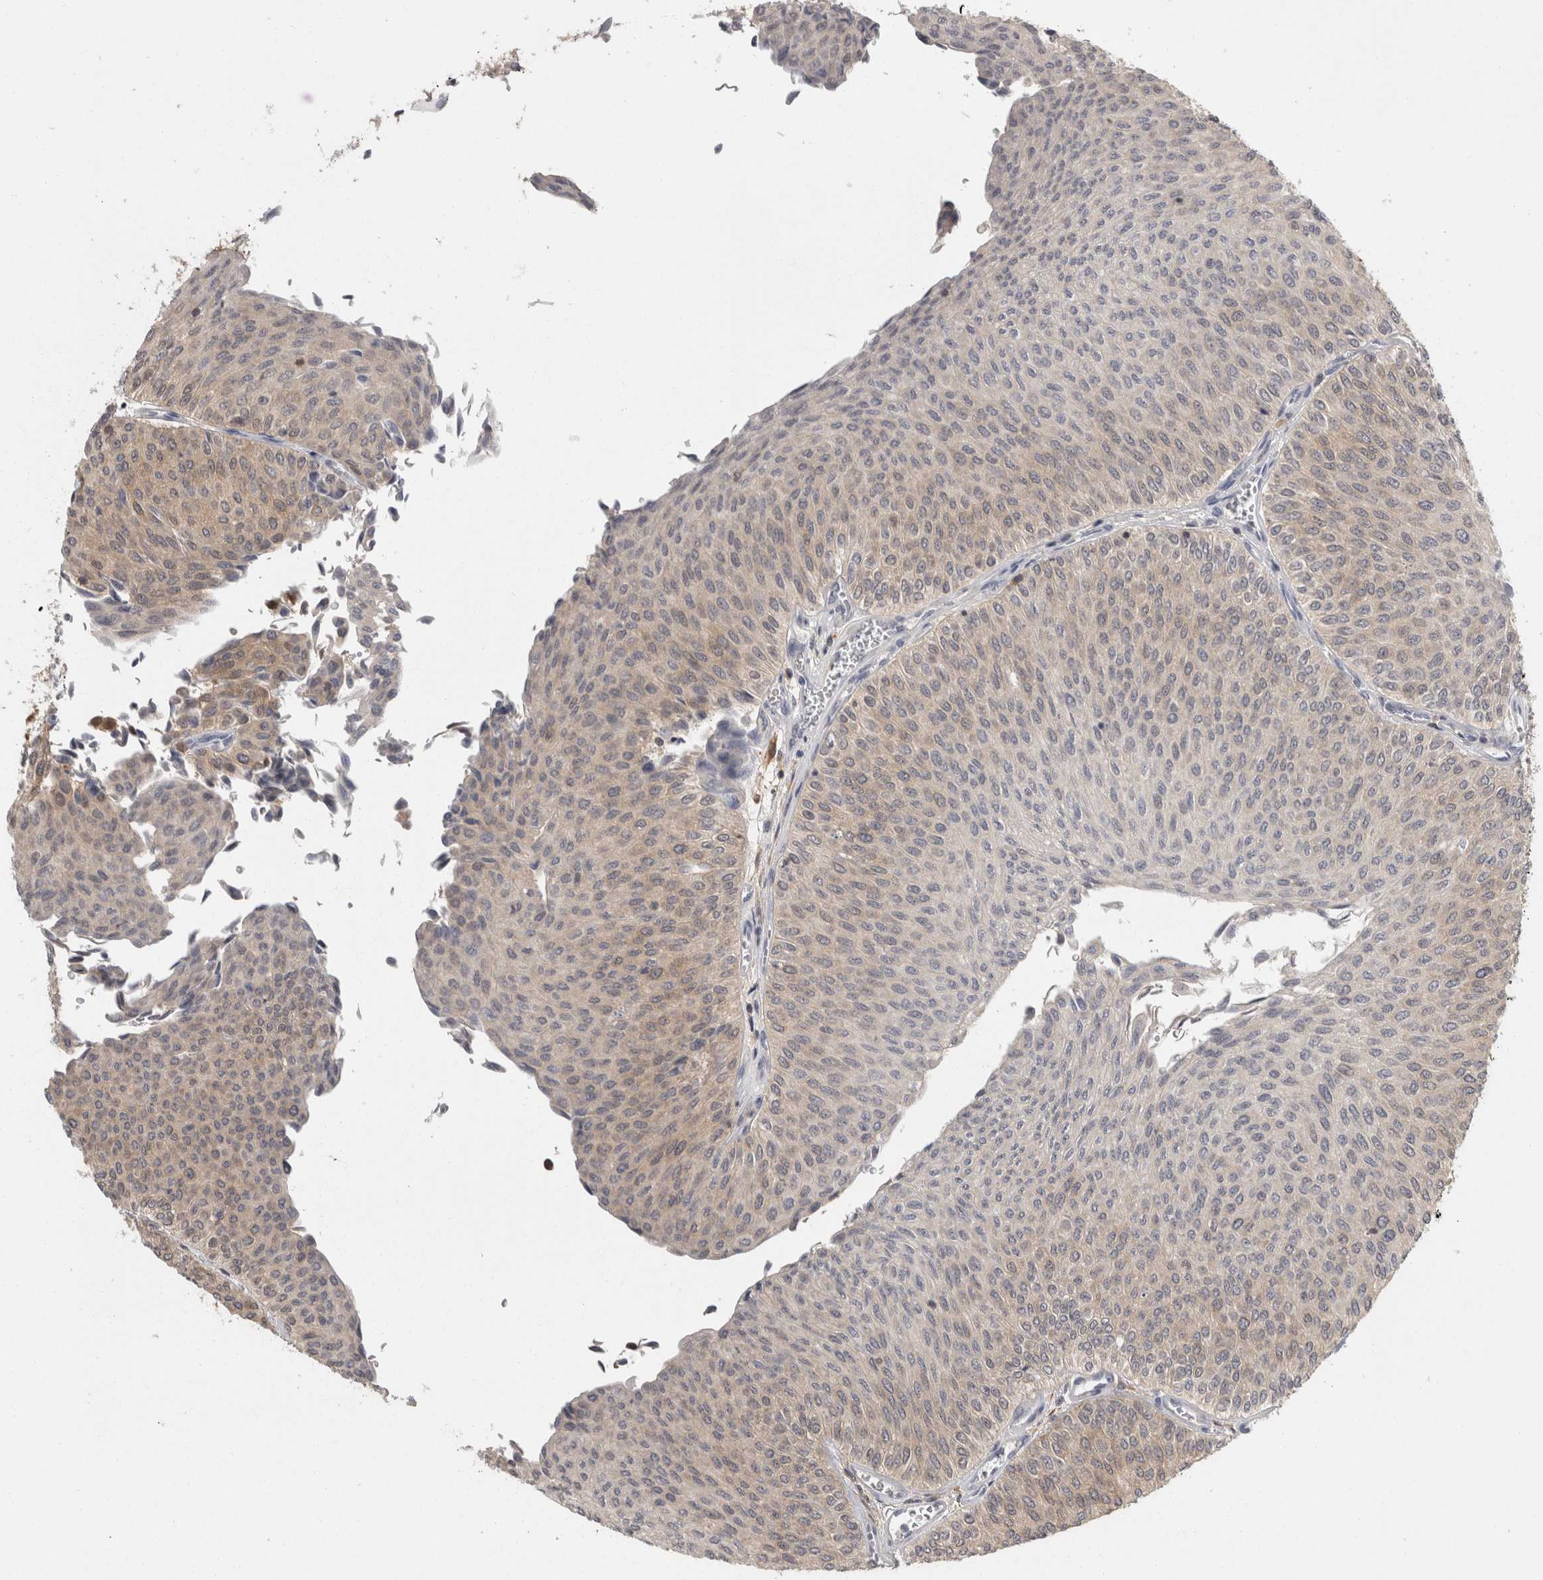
{"staining": {"intensity": "moderate", "quantity": "<25%", "location": "cytoplasmic/membranous"}, "tissue": "urothelial cancer", "cell_type": "Tumor cells", "image_type": "cancer", "snomed": [{"axis": "morphology", "description": "Urothelial carcinoma, Low grade"}, {"axis": "topography", "description": "Urinary bladder"}], "caption": "Immunohistochemistry image of human urothelial carcinoma (low-grade) stained for a protein (brown), which shows low levels of moderate cytoplasmic/membranous positivity in approximately <25% of tumor cells.", "gene": "ACAT2", "patient": {"sex": "male", "age": 78}}